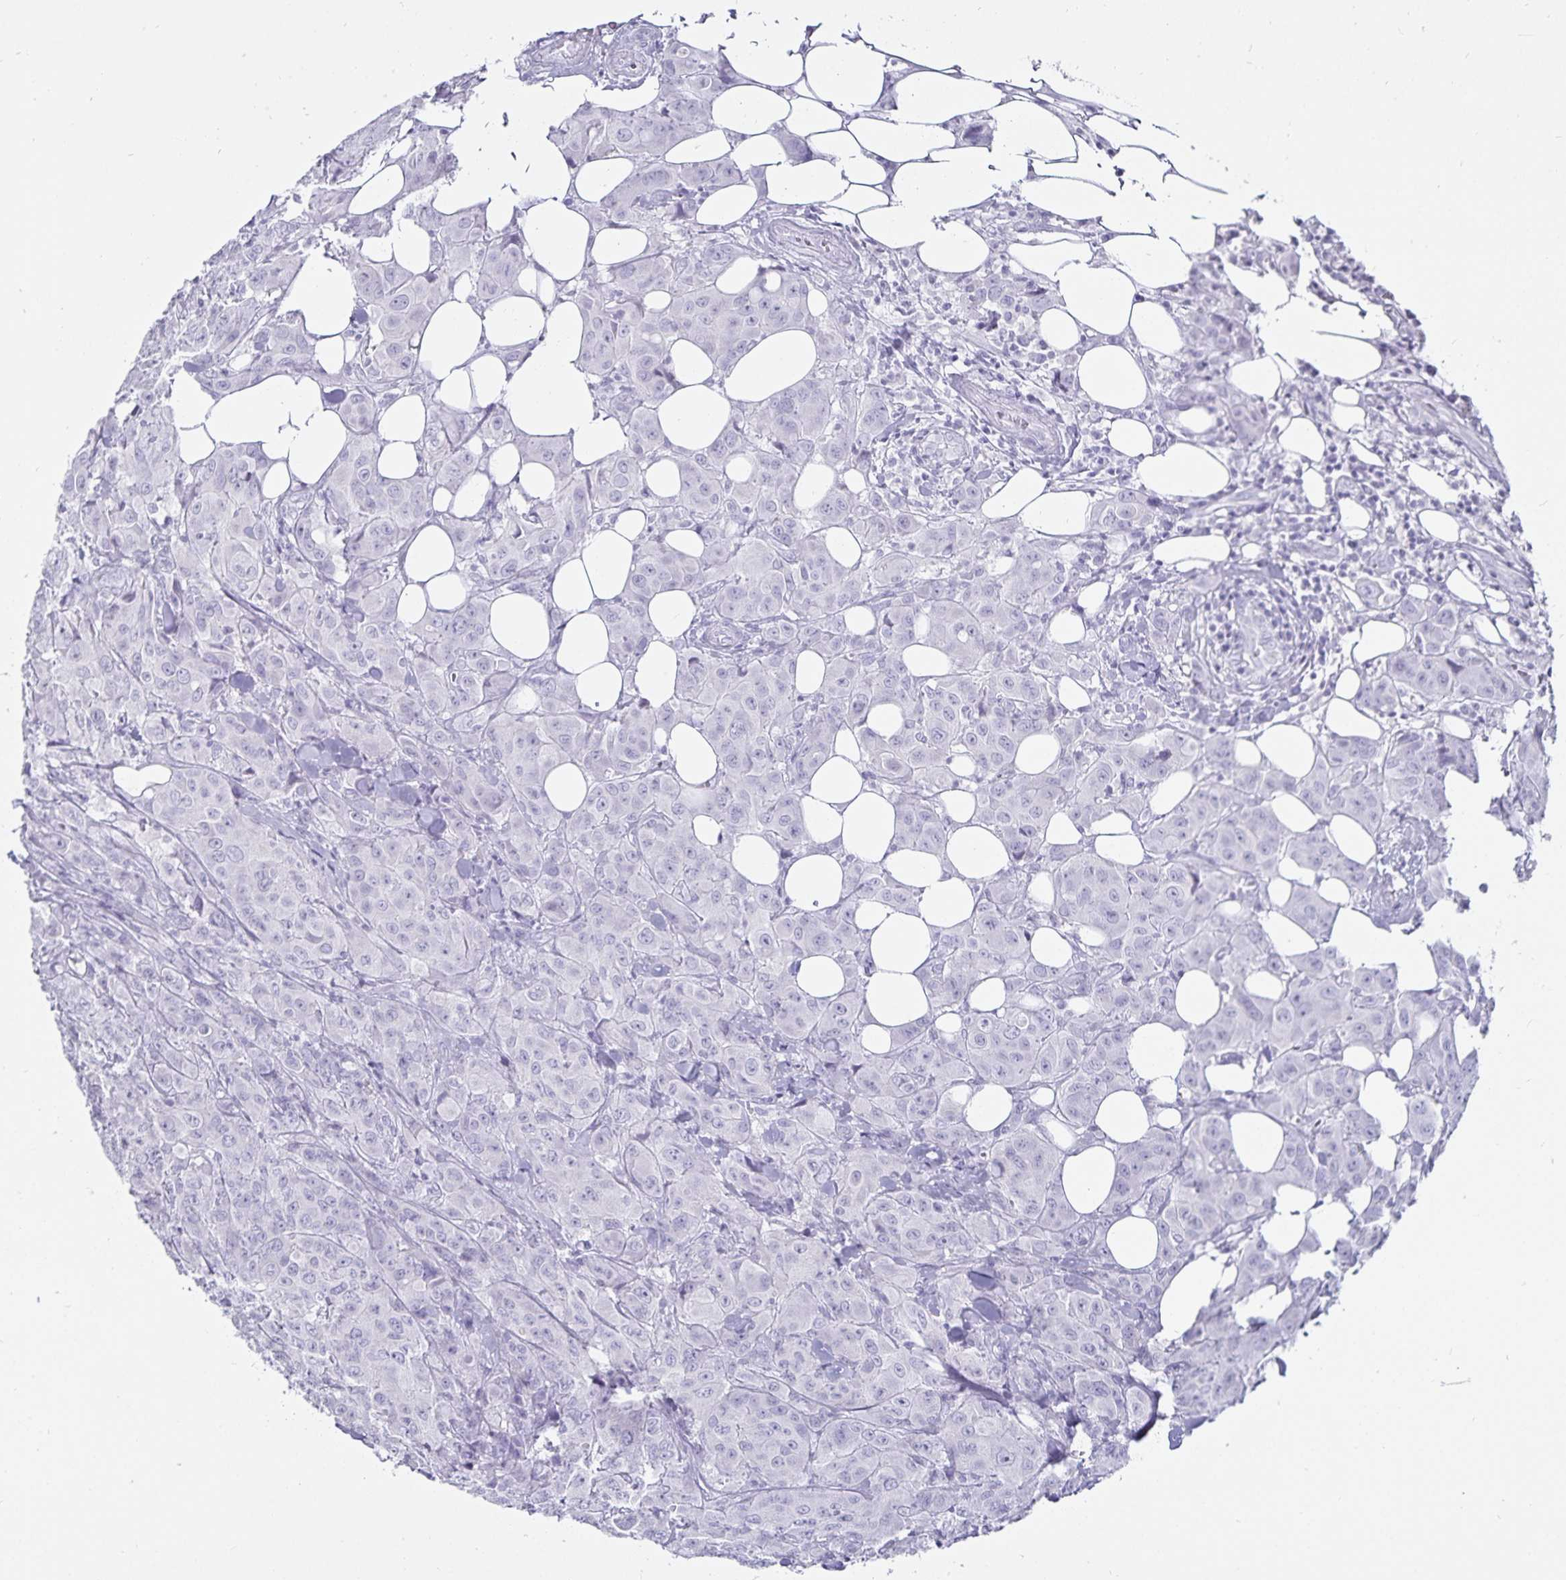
{"staining": {"intensity": "negative", "quantity": "none", "location": "none"}, "tissue": "breast cancer", "cell_type": "Tumor cells", "image_type": "cancer", "snomed": [{"axis": "morphology", "description": "Normal tissue, NOS"}, {"axis": "morphology", "description": "Duct carcinoma"}, {"axis": "topography", "description": "Breast"}], "caption": "DAB (3,3'-diaminobenzidine) immunohistochemical staining of intraductal carcinoma (breast) shows no significant expression in tumor cells.", "gene": "DEFA6", "patient": {"sex": "female", "age": 43}}